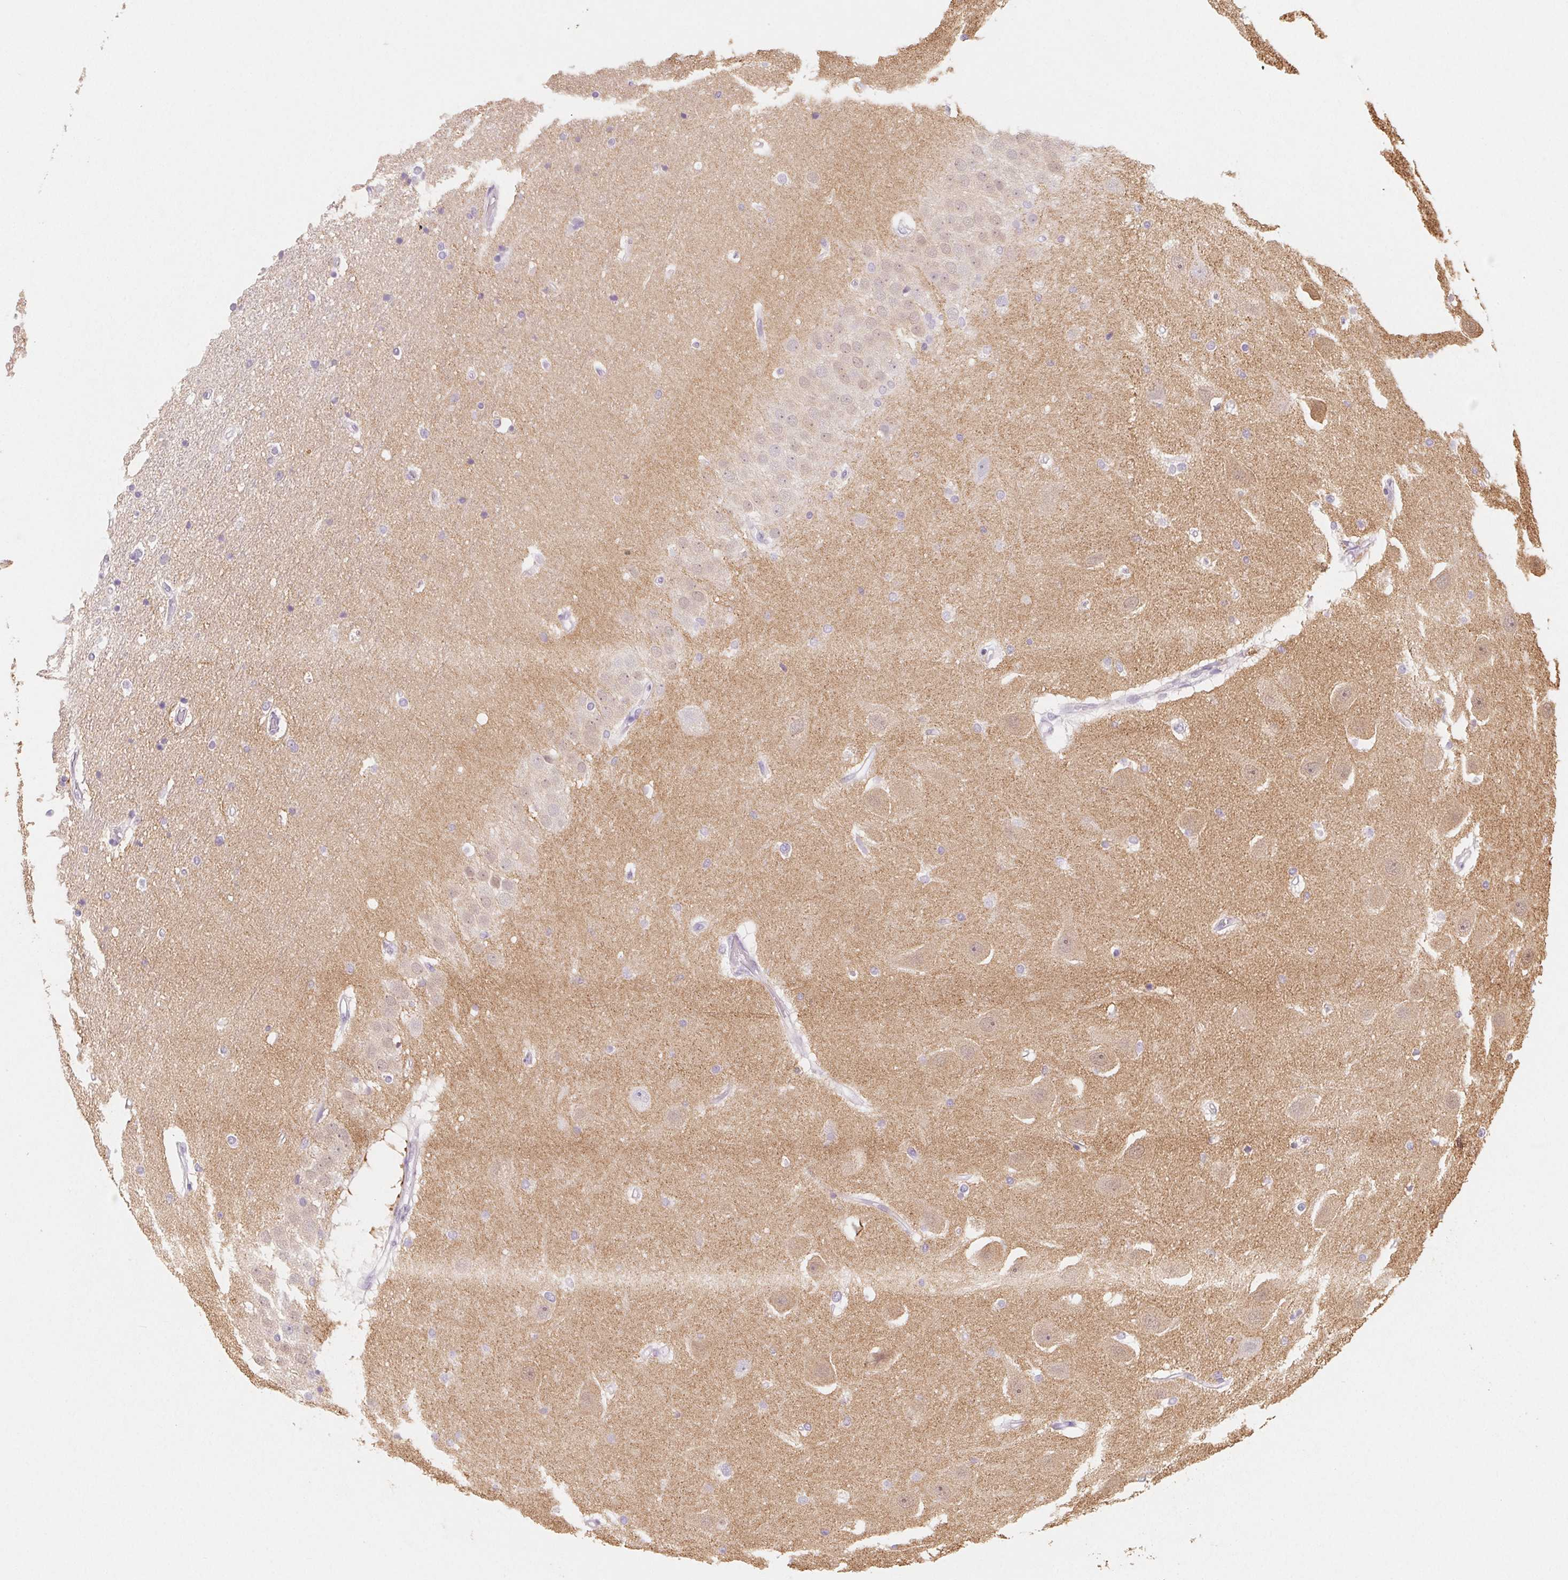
{"staining": {"intensity": "negative", "quantity": "none", "location": "none"}, "tissue": "hippocampus", "cell_type": "Glial cells", "image_type": "normal", "snomed": [{"axis": "morphology", "description": "Normal tissue, NOS"}, {"axis": "topography", "description": "Hippocampus"}], "caption": "A high-resolution histopathology image shows immunohistochemistry staining of benign hippocampus, which demonstrates no significant expression in glial cells. (DAB (3,3'-diaminobenzidine) IHC visualized using brightfield microscopy, high magnification).", "gene": "SH3GL2", "patient": {"sex": "male", "age": 63}}